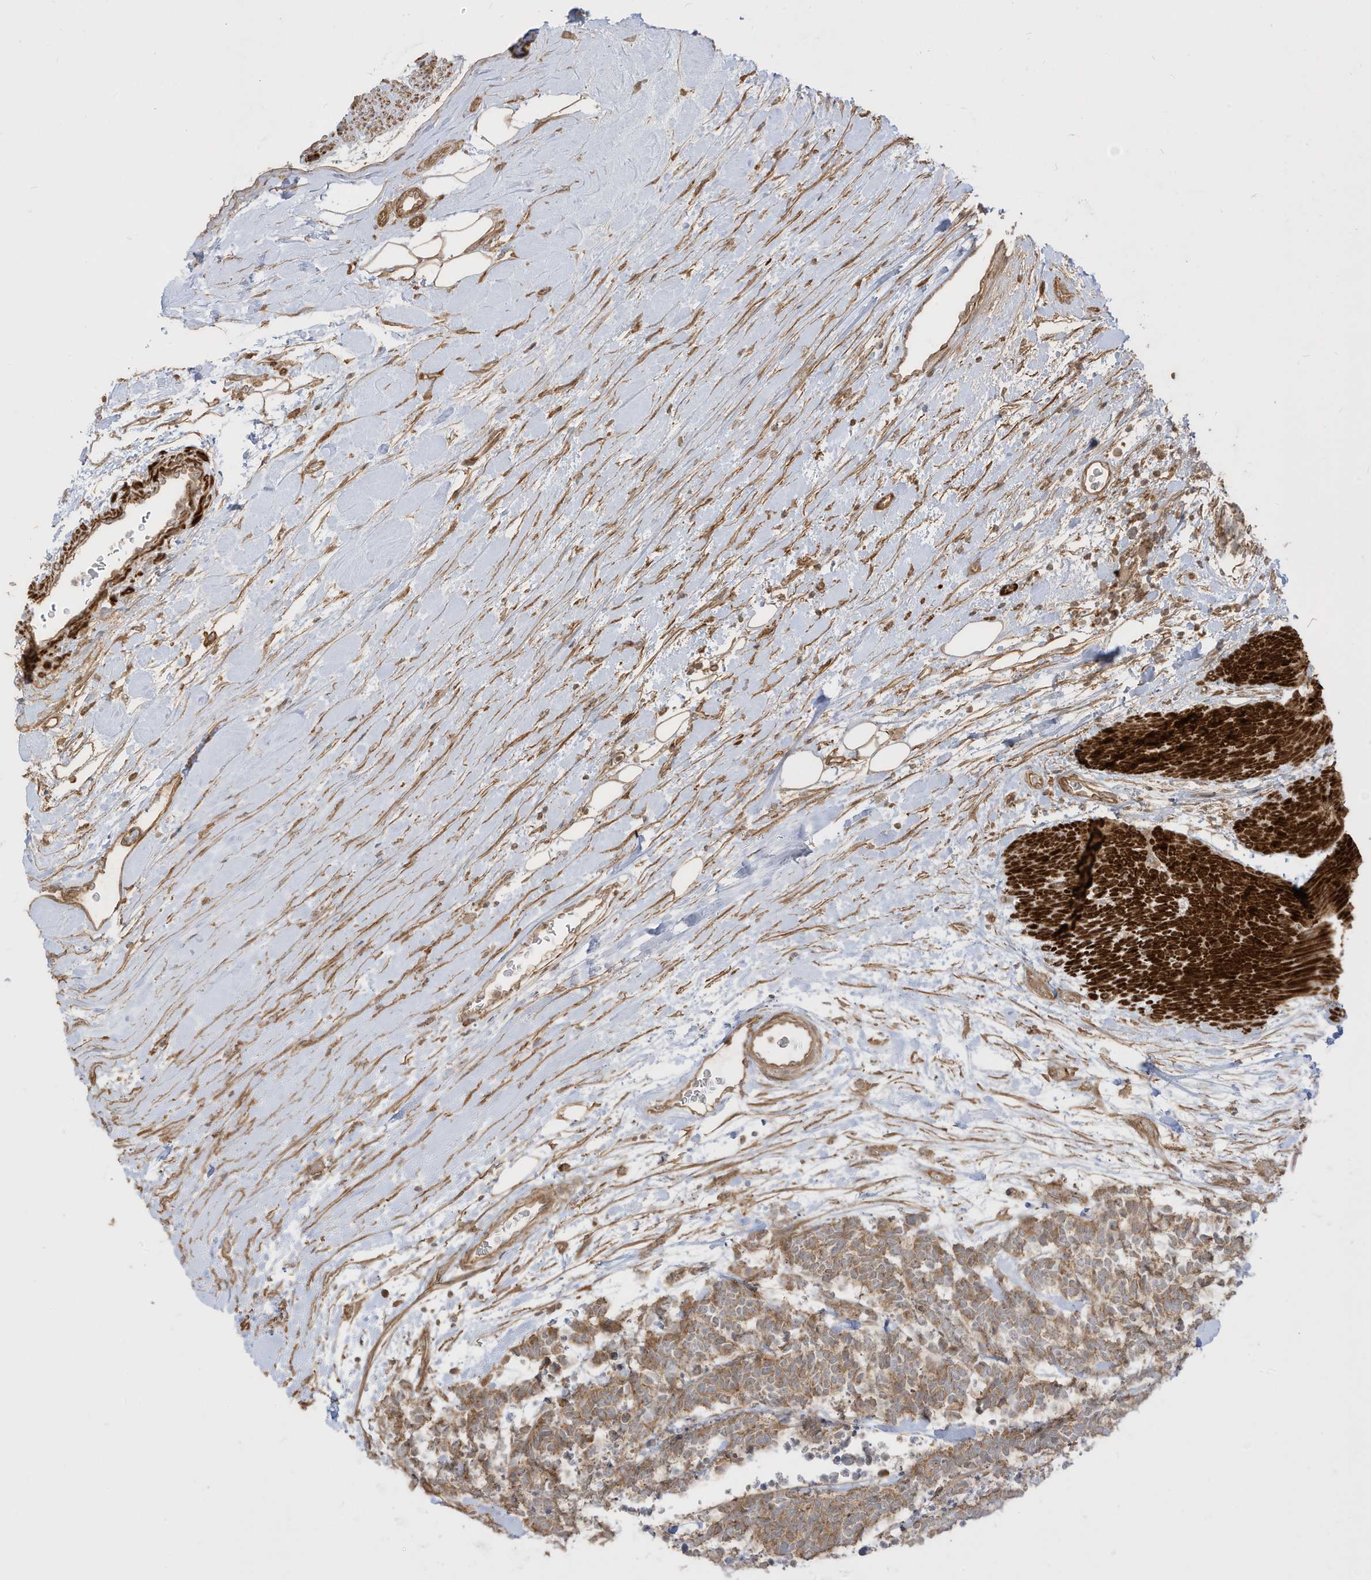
{"staining": {"intensity": "moderate", "quantity": ">75%", "location": "cytoplasmic/membranous"}, "tissue": "carcinoid", "cell_type": "Tumor cells", "image_type": "cancer", "snomed": [{"axis": "morphology", "description": "Carcinoma, NOS"}, {"axis": "morphology", "description": "Carcinoid, malignant, NOS"}, {"axis": "topography", "description": "Urinary bladder"}], "caption": "This histopathology image displays IHC staining of human malignant carcinoid, with medium moderate cytoplasmic/membranous positivity in approximately >75% of tumor cells.", "gene": "ENTR1", "patient": {"sex": "male", "age": 57}}